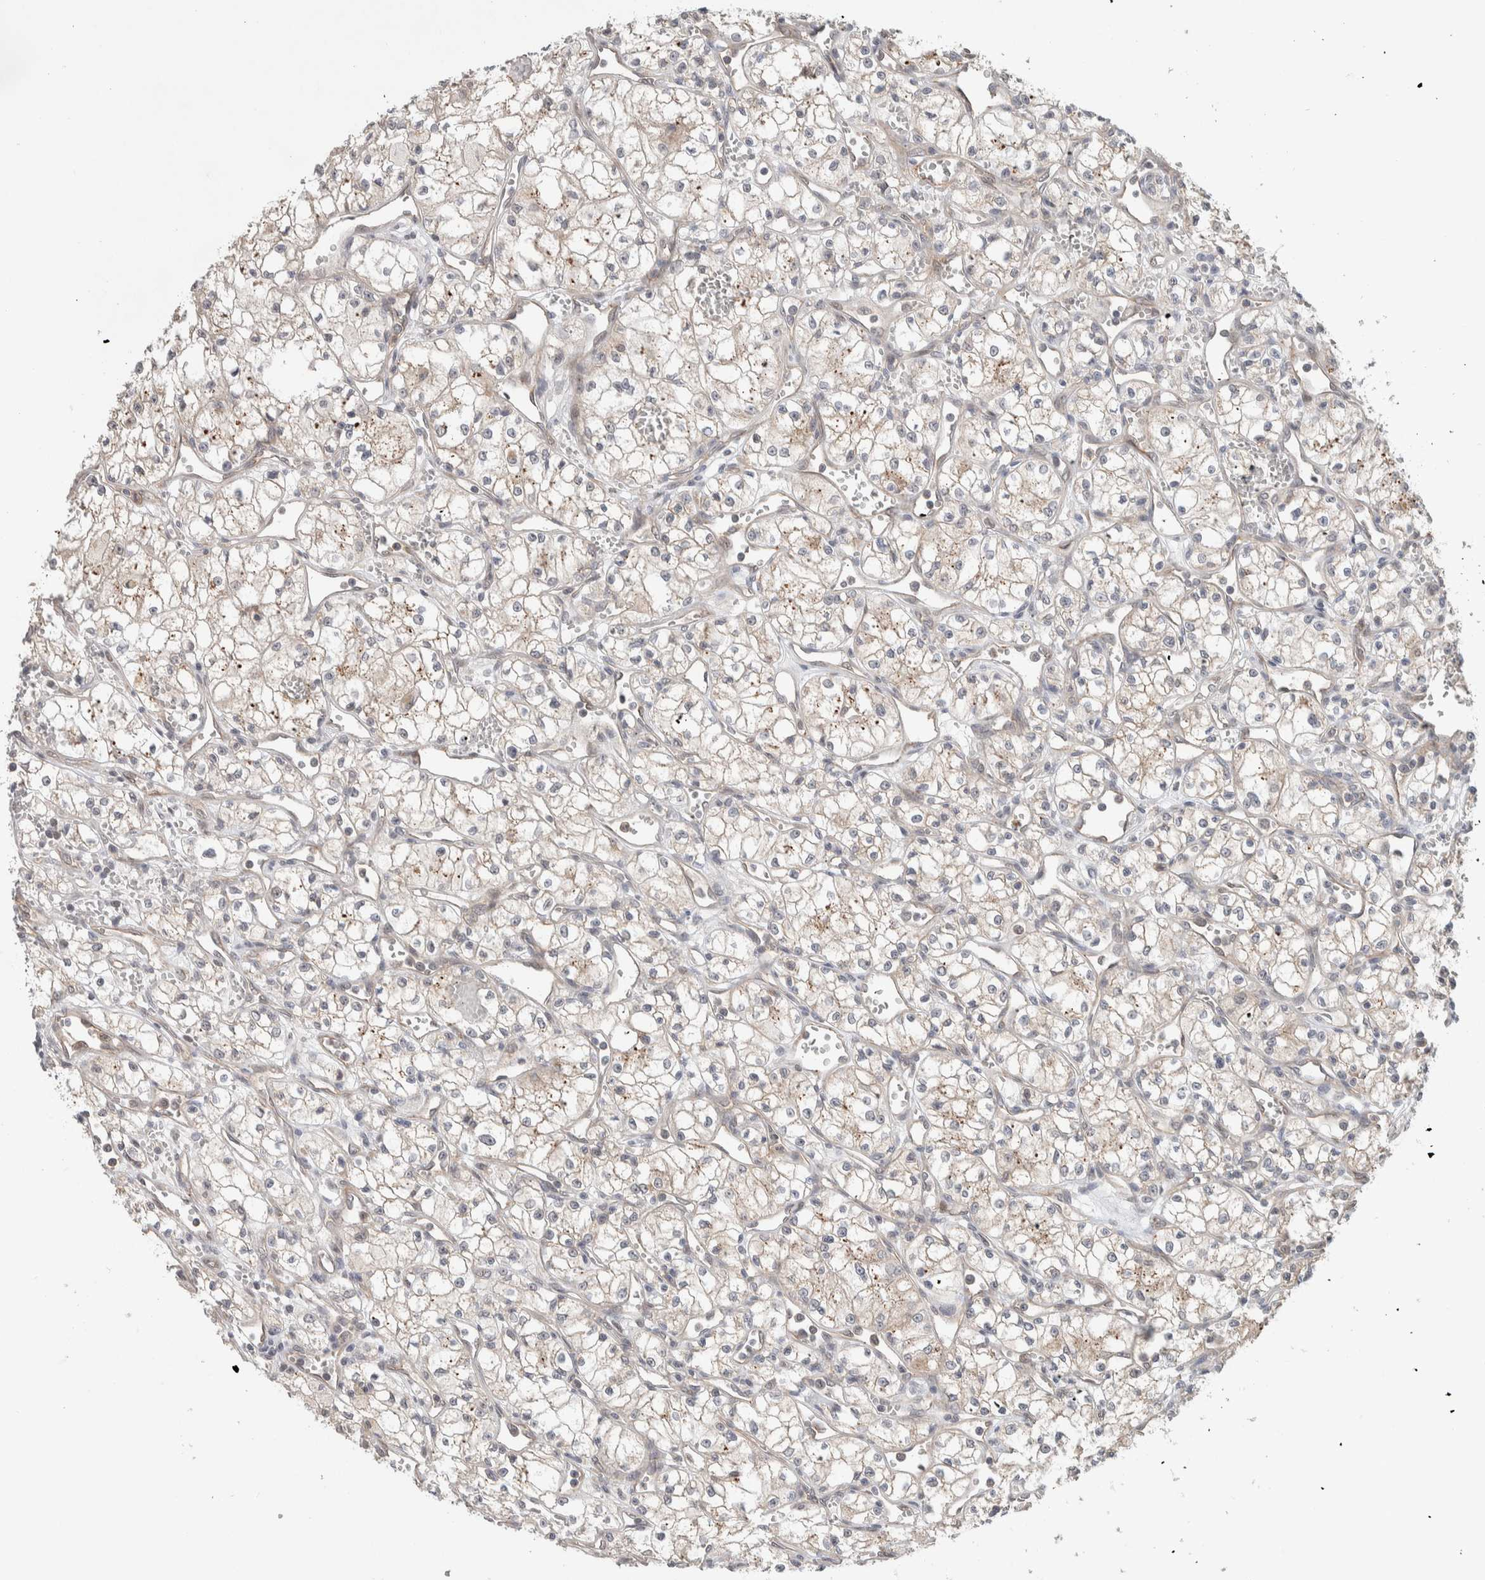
{"staining": {"intensity": "weak", "quantity": "25%-75%", "location": "cytoplasmic/membranous"}, "tissue": "renal cancer", "cell_type": "Tumor cells", "image_type": "cancer", "snomed": [{"axis": "morphology", "description": "Adenocarcinoma, NOS"}, {"axis": "topography", "description": "Kidney"}], "caption": "About 25%-75% of tumor cells in human renal cancer show weak cytoplasmic/membranous protein expression as visualized by brown immunohistochemical staining.", "gene": "DEPTOR", "patient": {"sex": "male", "age": 59}}